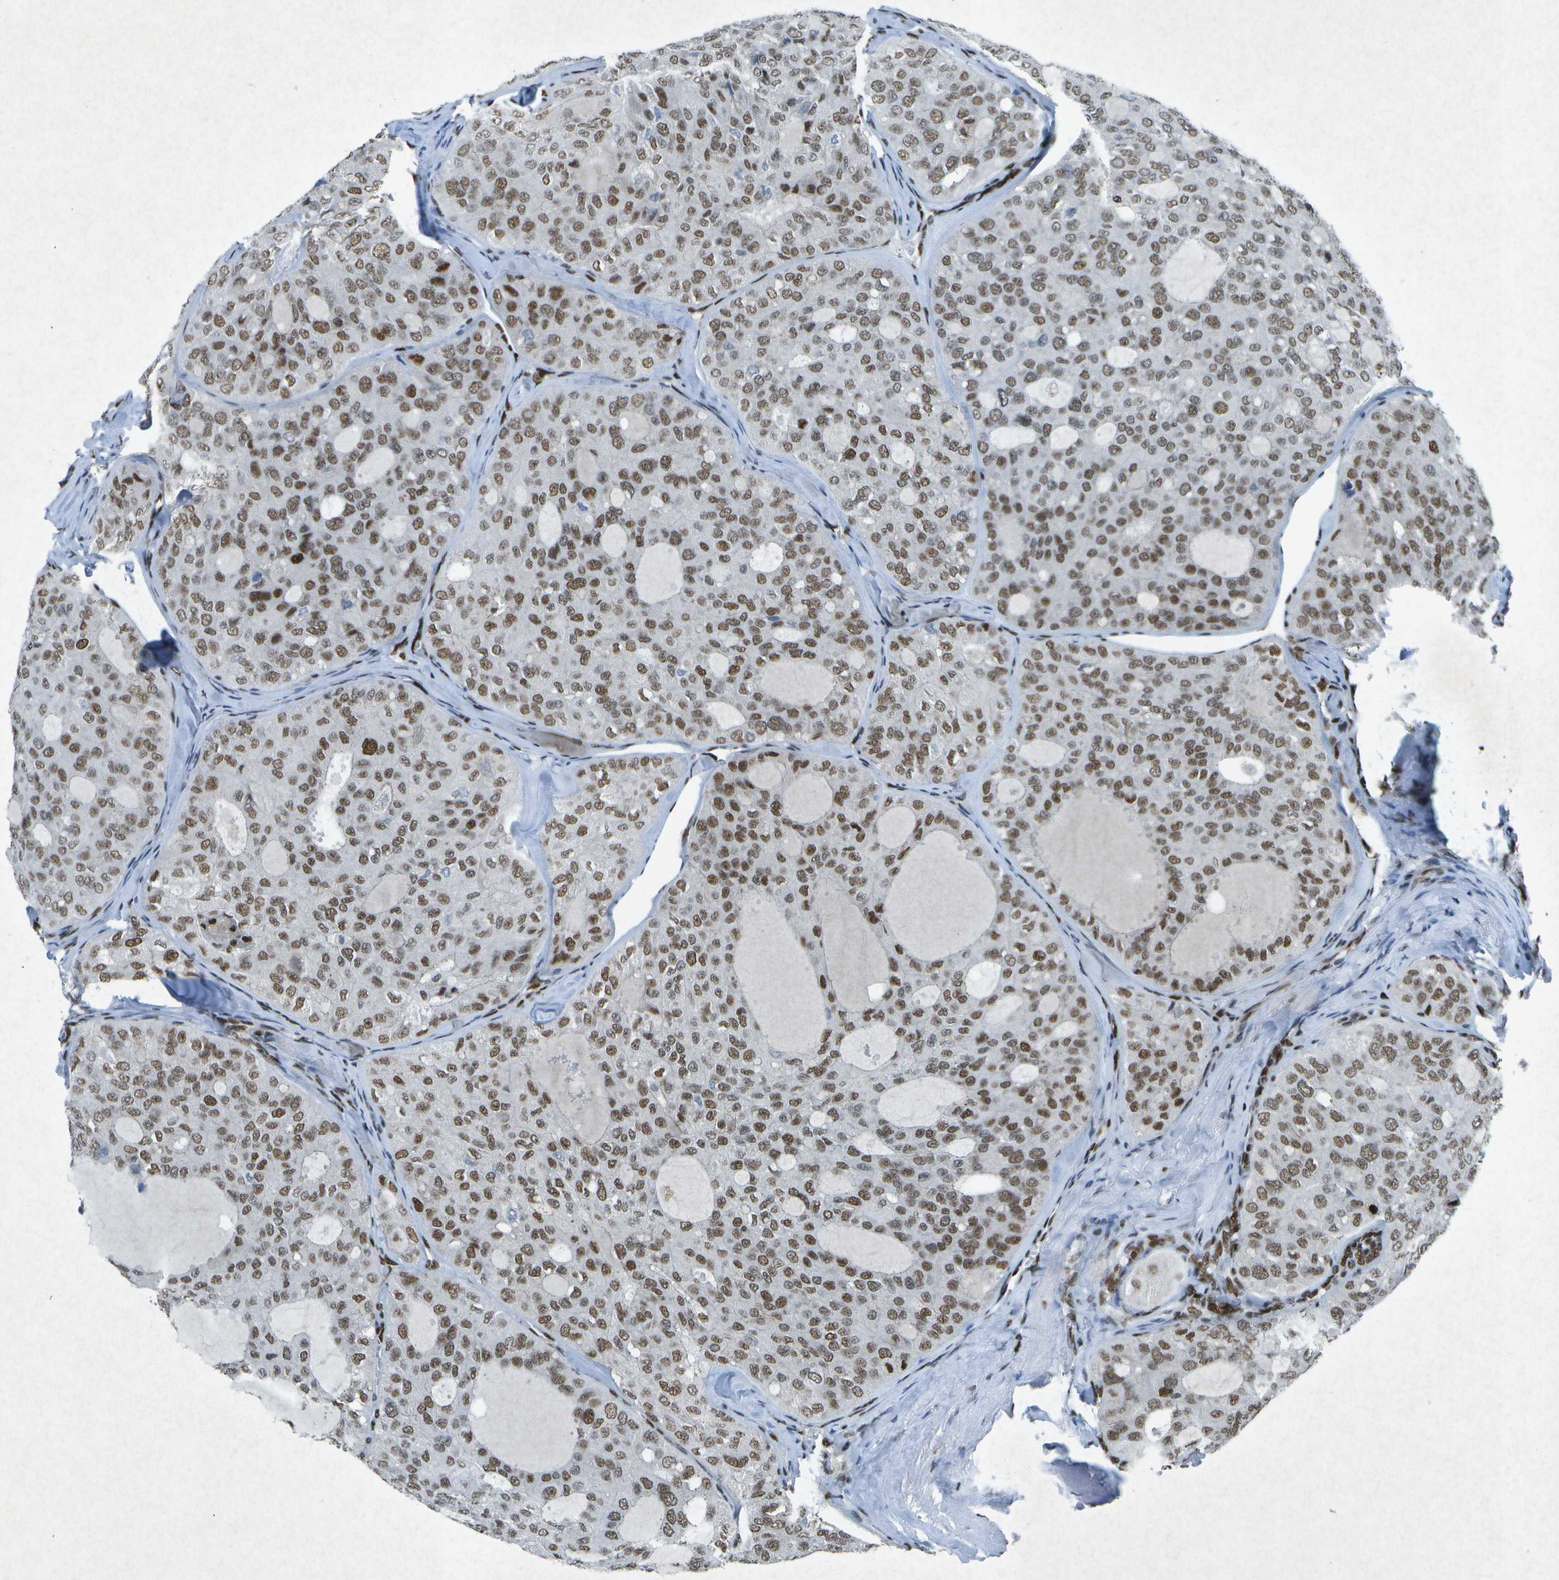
{"staining": {"intensity": "moderate", "quantity": ">75%", "location": "nuclear"}, "tissue": "thyroid cancer", "cell_type": "Tumor cells", "image_type": "cancer", "snomed": [{"axis": "morphology", "description": "Follicular adenoma carcinoma, NOS"}, {"axis": "topography", "description": "Thyroid gland"}], "caption": "A micrograph showing moderate nuclear positivity in about >75% of tumor cells in follicular adenoma carcinoma (thyroid), as visualized by brown immunohistochemical staining.", "gene": "MTA2", "patient": {"sex": "male", "age": 75}}